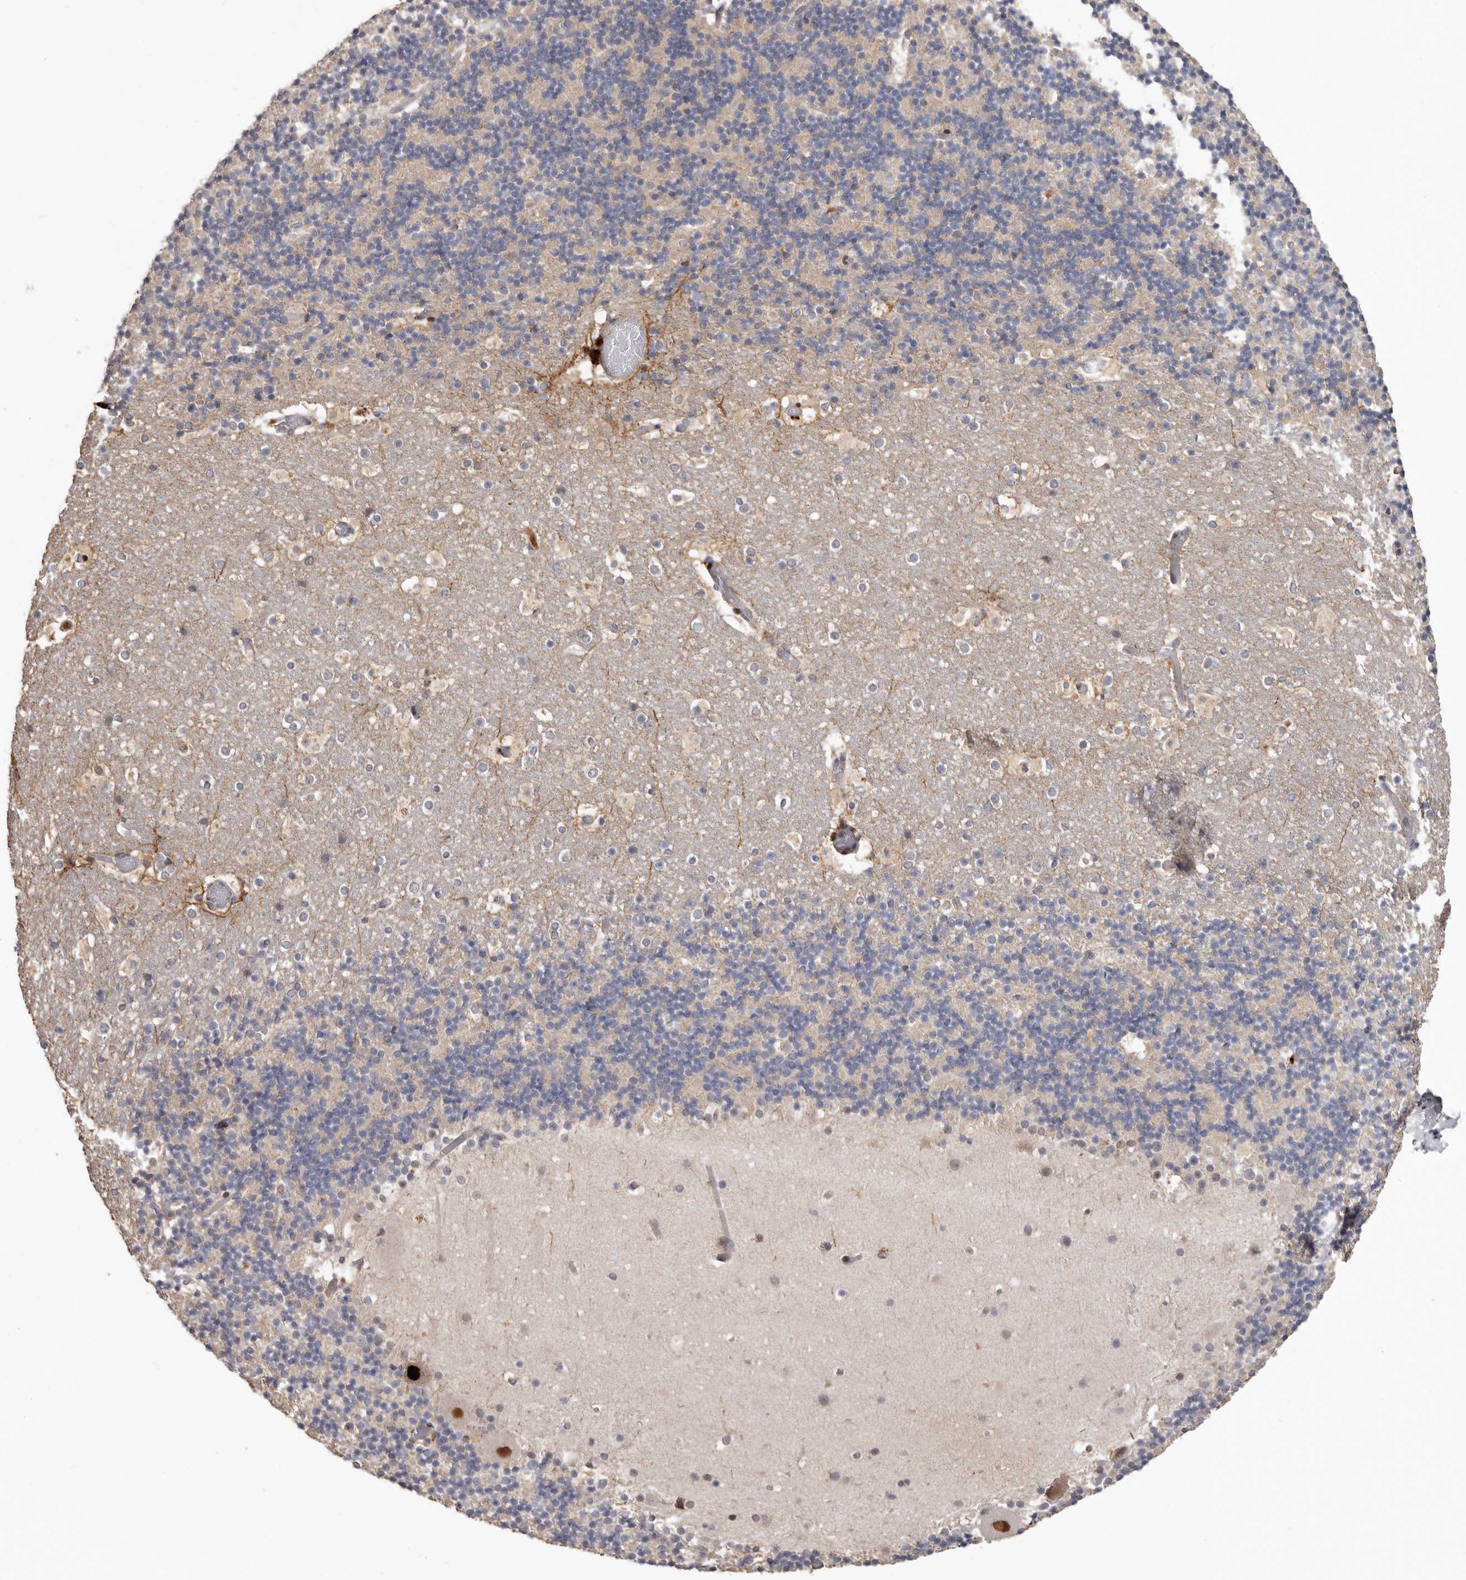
{"staining": {"intensity": "negative", "quantity": "none", "location": "none"}, "tissue": "cerebellum", "cell_type": "Cells in granular layer", "image_type": "normal", "snomed": [{"axis": "morphology", "description": "Normal tissue, NOS"}, {"axis": "topography", "description": "Cerebellum"}], "caption": "Cells in granular layer are negative for protein expression in unremarkable human cerebellum. Brightfield microscopy of IHC stained with DAB (3,3'-diaminobenzidine) (brown) and hematoxylin (blue), captured at high magnification.", "gene": "NMUR1", "patient": {"sex": "male", "age": 57}}